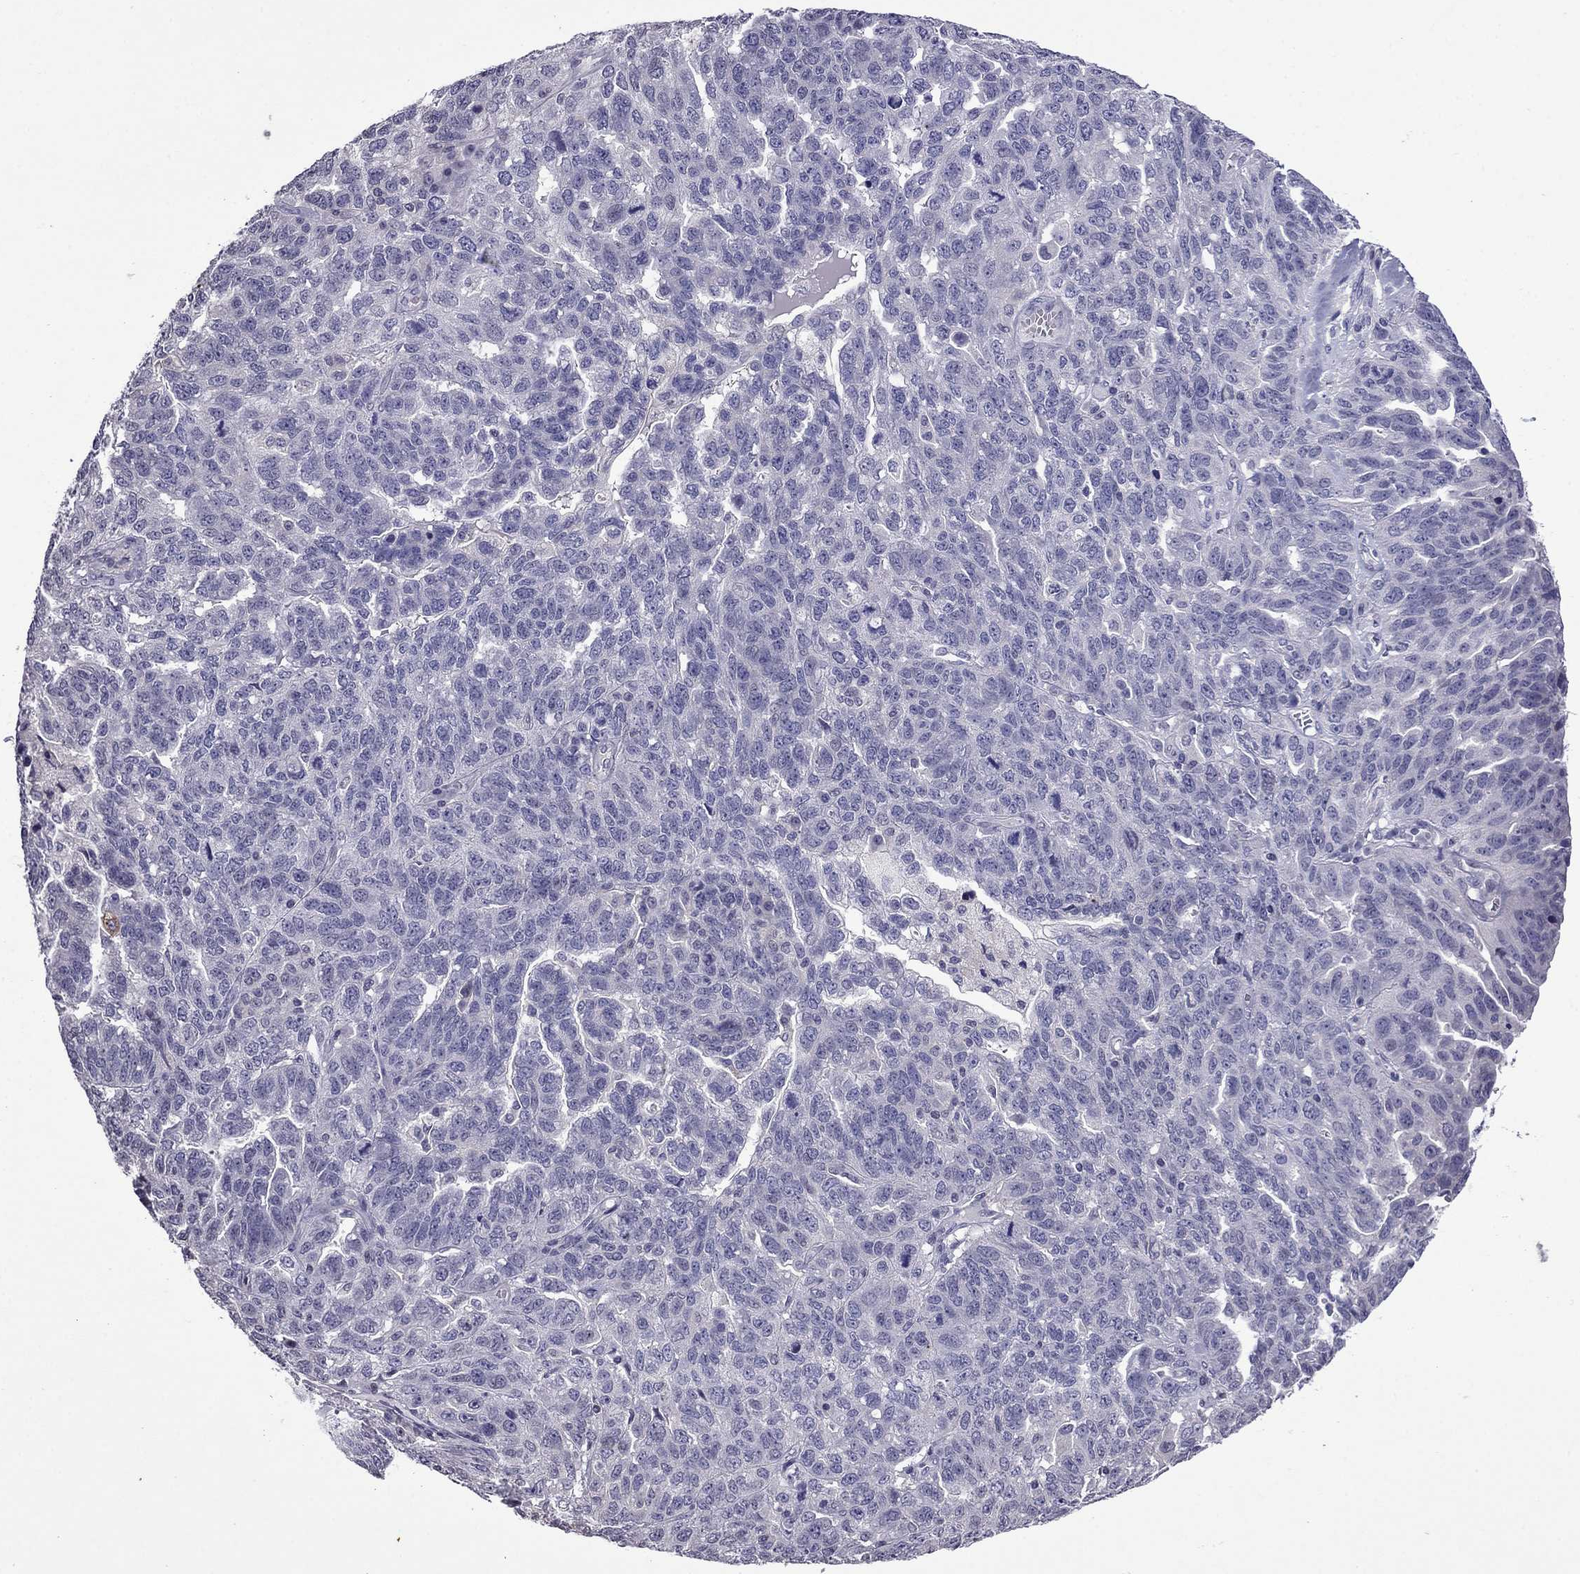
{"staining": {"intensity": "negative", "quantity": "none", "location": "none"}, "tissue": "ovarian cancer", "cell_type": "Tumor cells", "image_type": "cancer", "snomed": [{"axis": "morphology", "description": "Cystadenocarcinoma, serous, NOS"}, {"axis": "topography", "description": "Ovary"}], "caption": "Tumor cells show no significant expression in ovarian cancer. The staining was performed using DAB to visualize the protein expression in brown, while the nuclei were stained in blue with hematoxylin (Magnification: 20x).", "gene": "PRR18", "patient": {"sex": "female", "age": 71}}